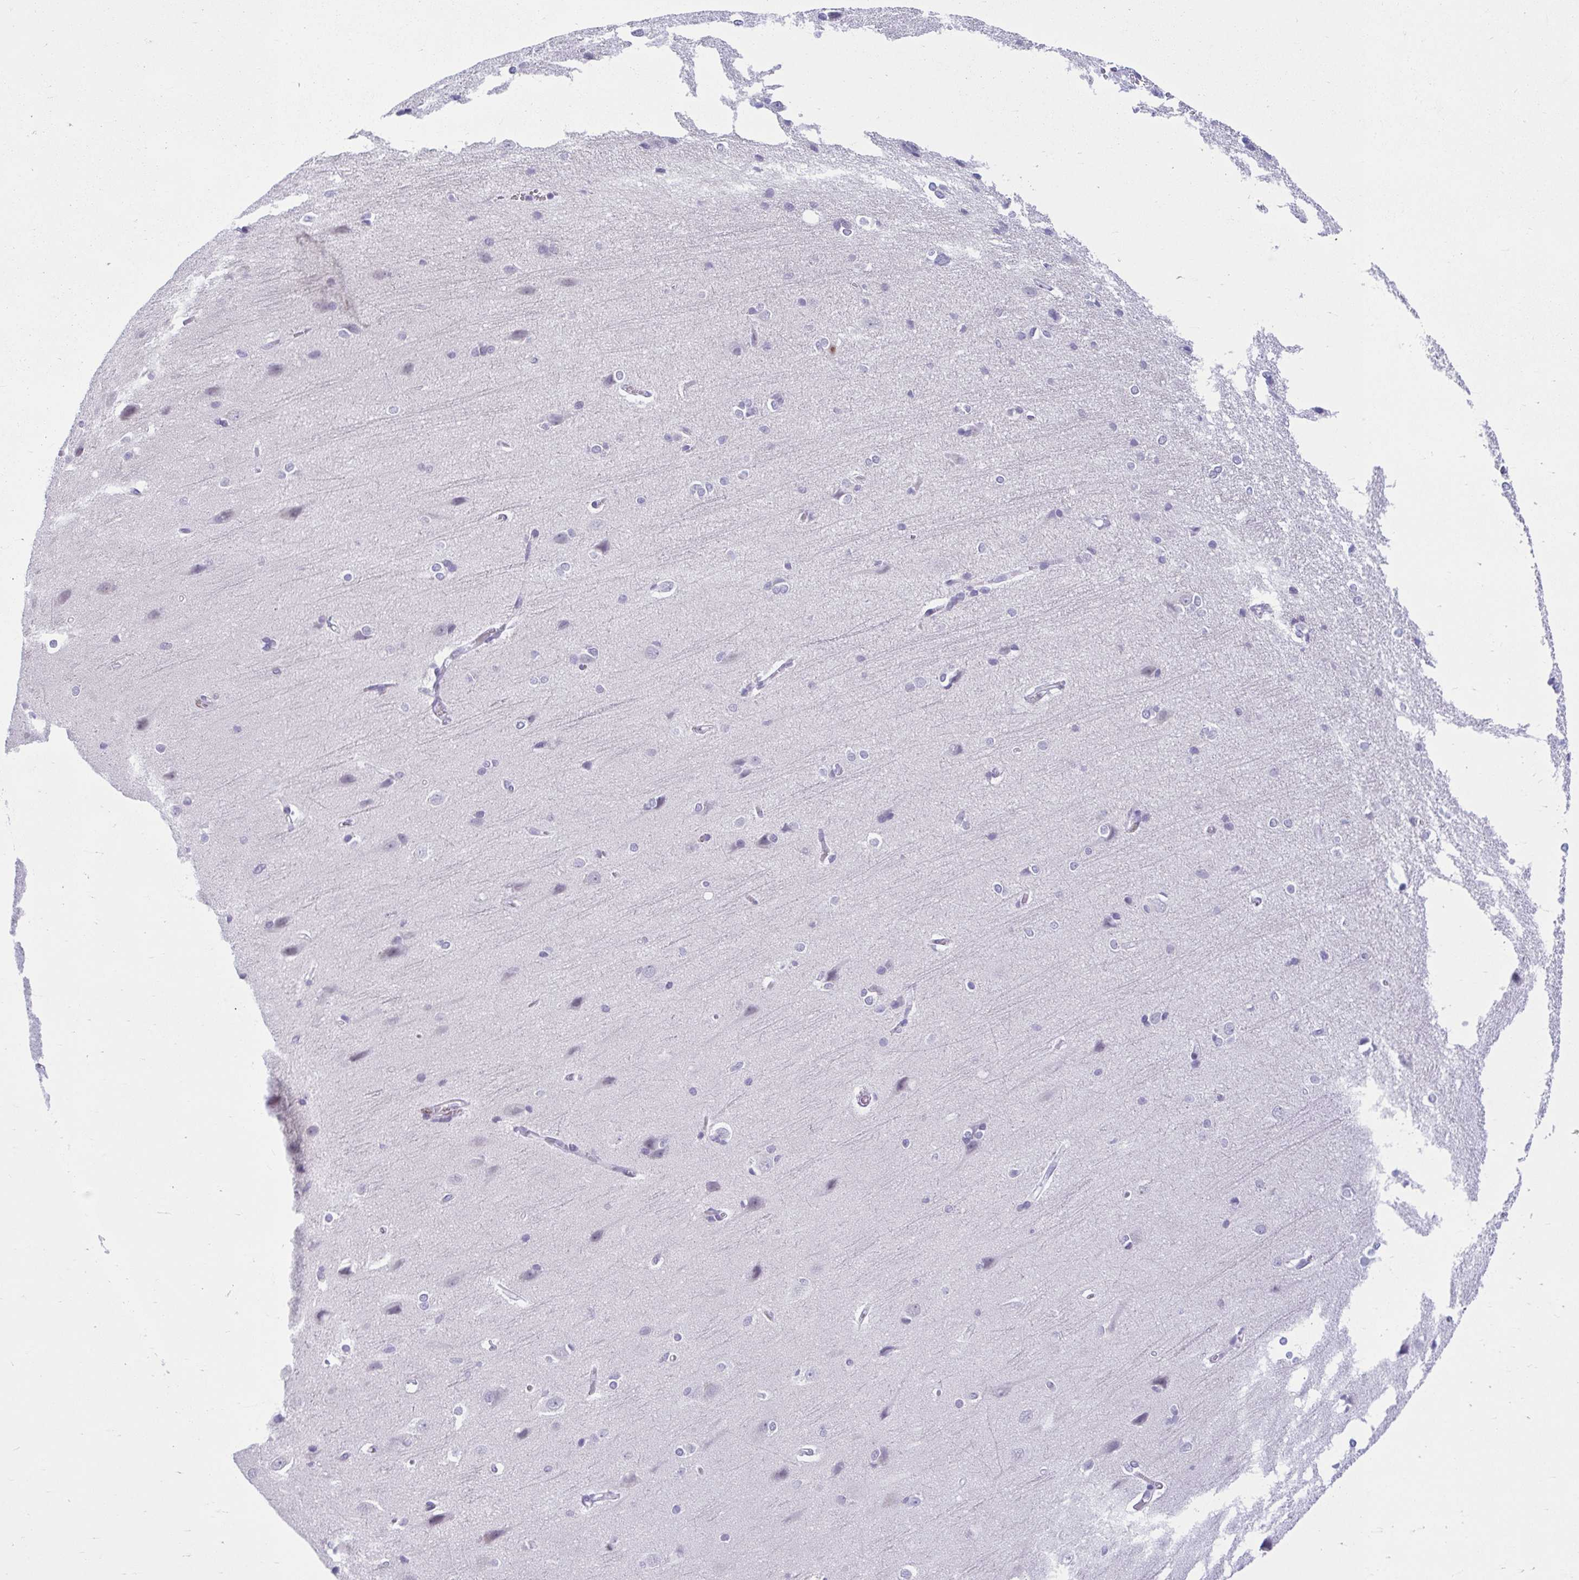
{"staining": {"intensity": "negative", "quantity": "none", "location": "none"}, "tissue": "cerebral cortex", "cell_type": "Endothelial cells", "image_type": "normal", "snomed": [{"axis": "morphology", "description": "Normal tissue, NOS"}, {"axis": "topography", "description": "Cerebral cortex"}], "caption": "DAB immunohistochemical staining of unremarkable human cerebral cortex exhibits no significant positivity in endothelial cells.", "gene": "CEP120", "patient": {"sex": "male", "age": 37}}